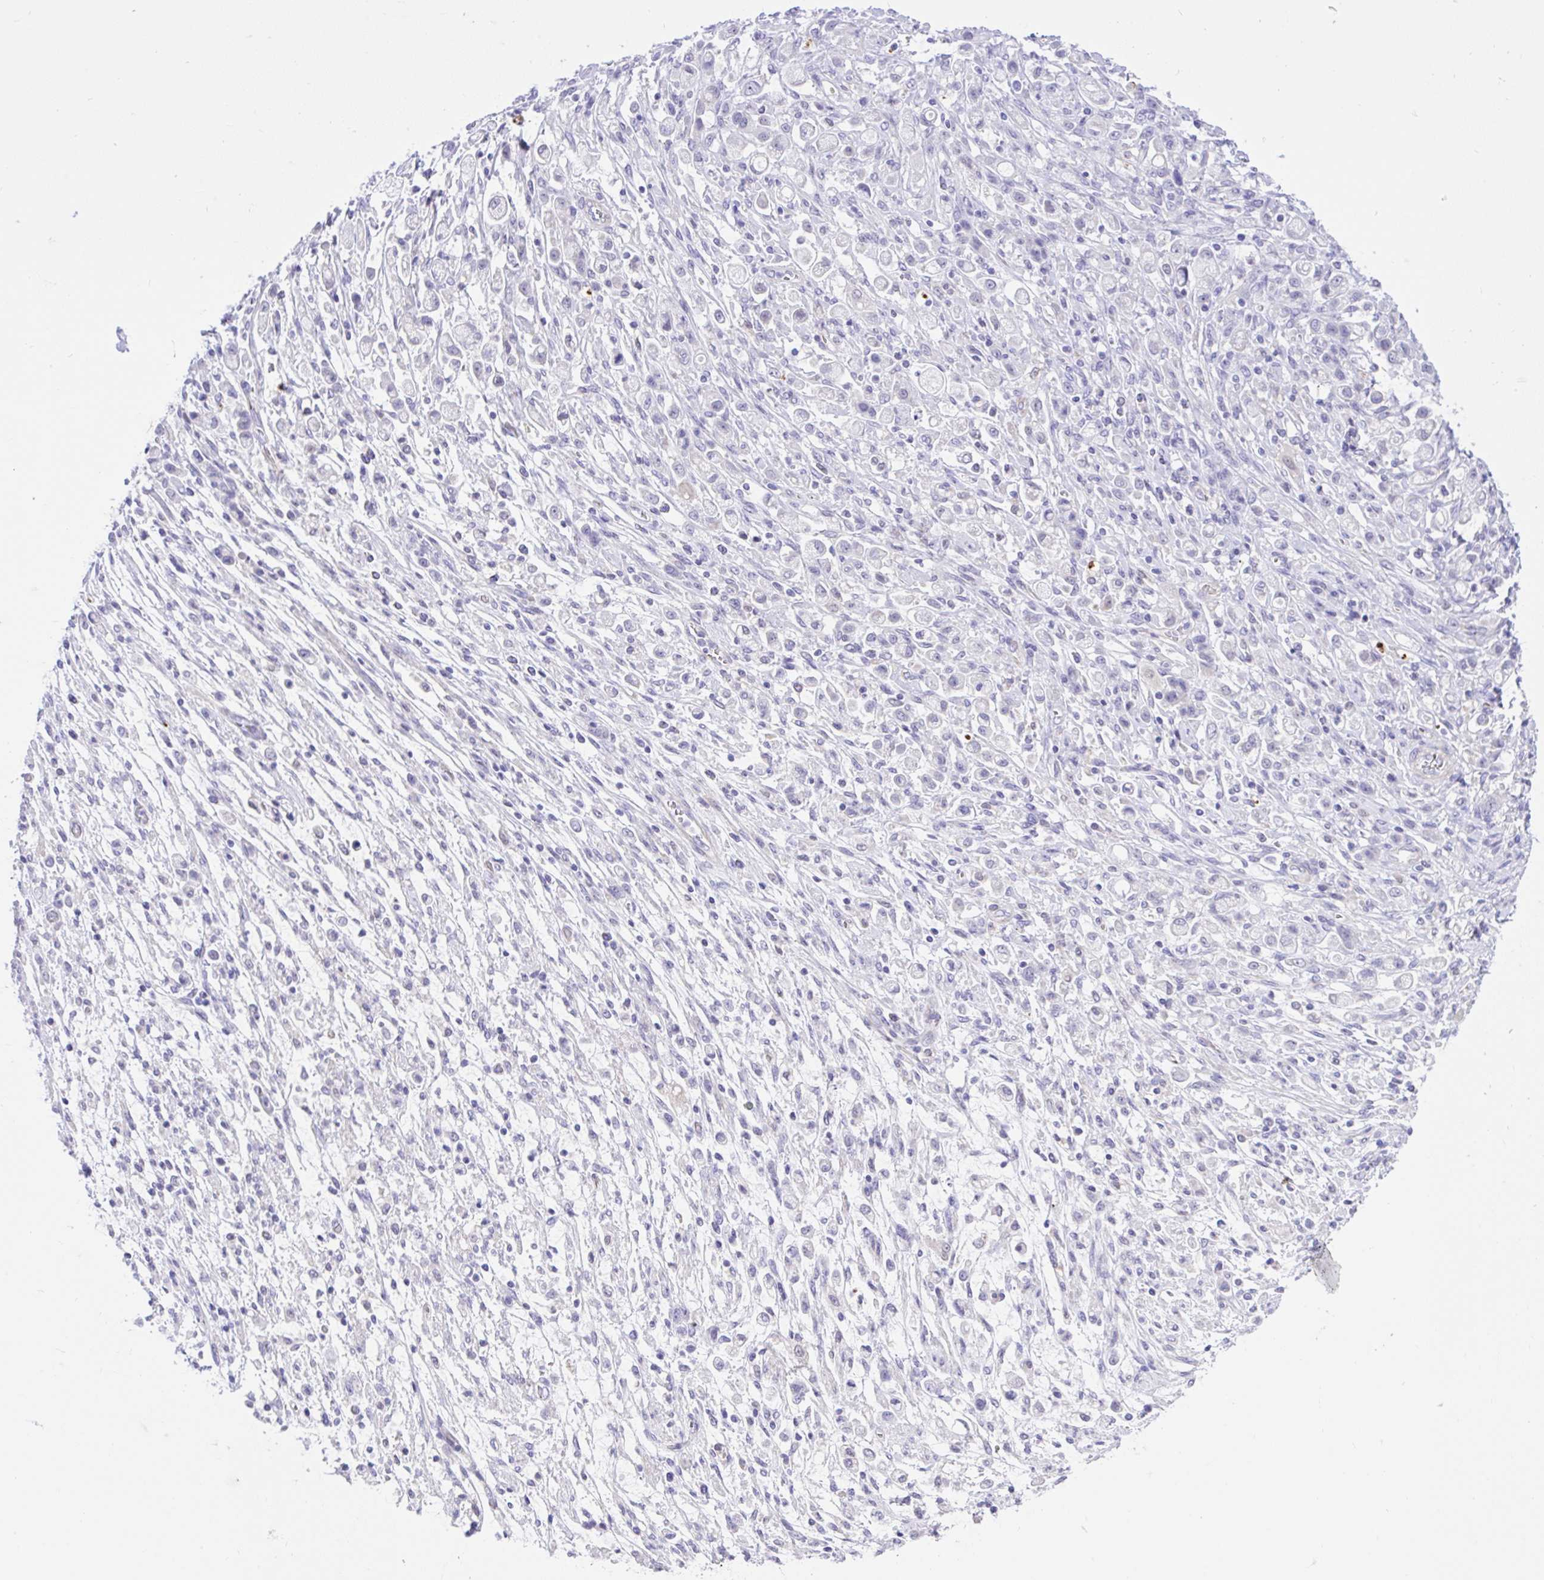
{"staining": {"intensity": "negative", "quantity": "none", "location": "none"}, "tissue": "stomach cancer", "cell_type": "Tumor cells", "image_type": "cancer", "snomed": [{"axis": "morphology", "description": "Adenocarcinoma, NOS"}, {"axis": "topography", "description": "Stomach"}], "caption": "Immunohistochemical staining of human stomach cancer shows no significant positivity in tumor cells.", "gene": "ANO4", "patient": {"sex": "female", "age": 60}}